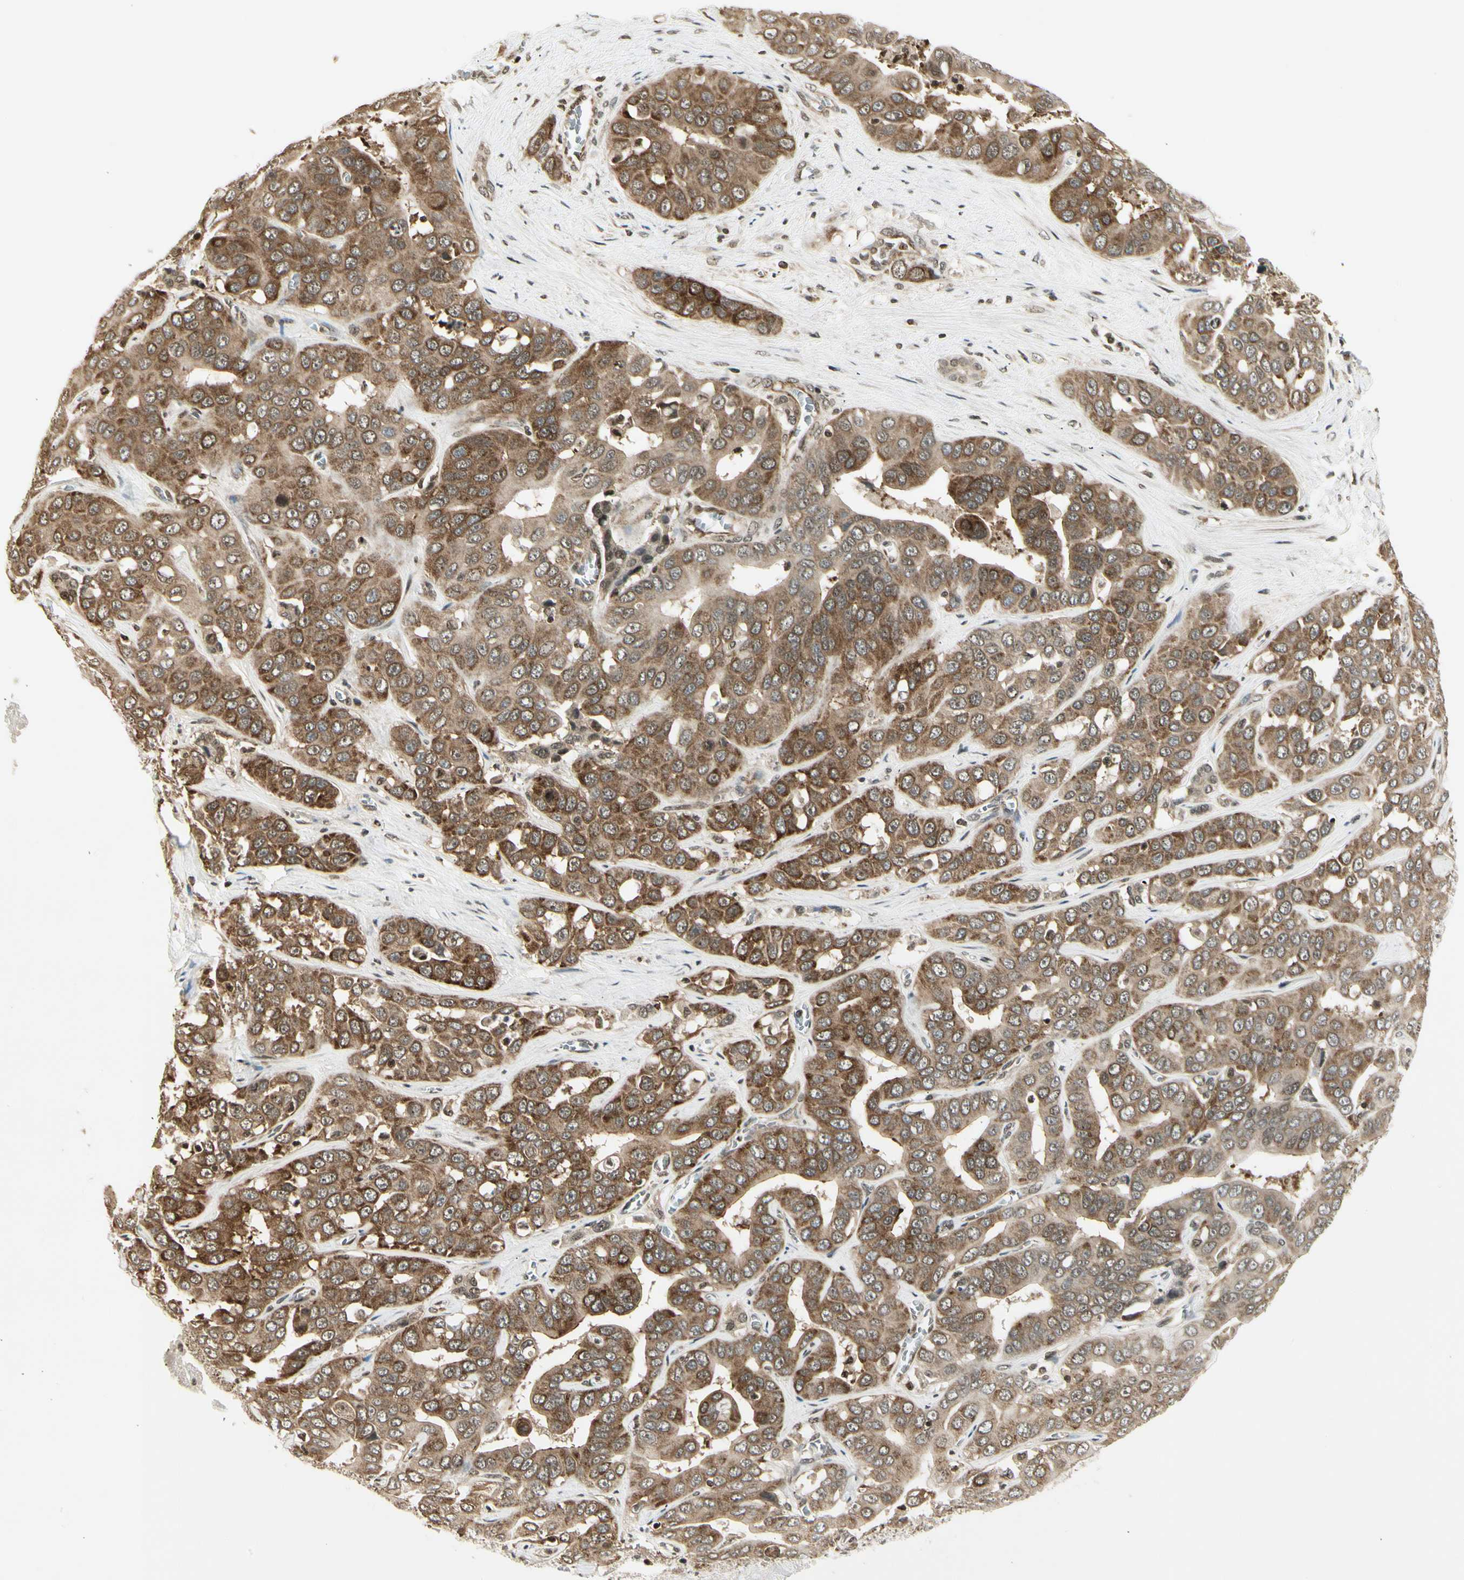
{"staining": {"intensity": "moderate", "quantity": ">75%", "location": "cytoplasmic/membranous"}, "tissue": "liver cancer", "cell_type": "Tumor cells", "image_type": "cancer", "snomed": [{"axis": "morphology", "description": "Cholangiocarcinoma"}, {"axis": "topography", "description": "Liver"}], "caption": "The photomicrograph shows a brown stain indicating the presence of a protein in the cytoplasmic/membranous of tumor cells in cholangiocarcinoma (liver).", "gene": "SMN2", "patient": {"sex": "female", "age": 52}}